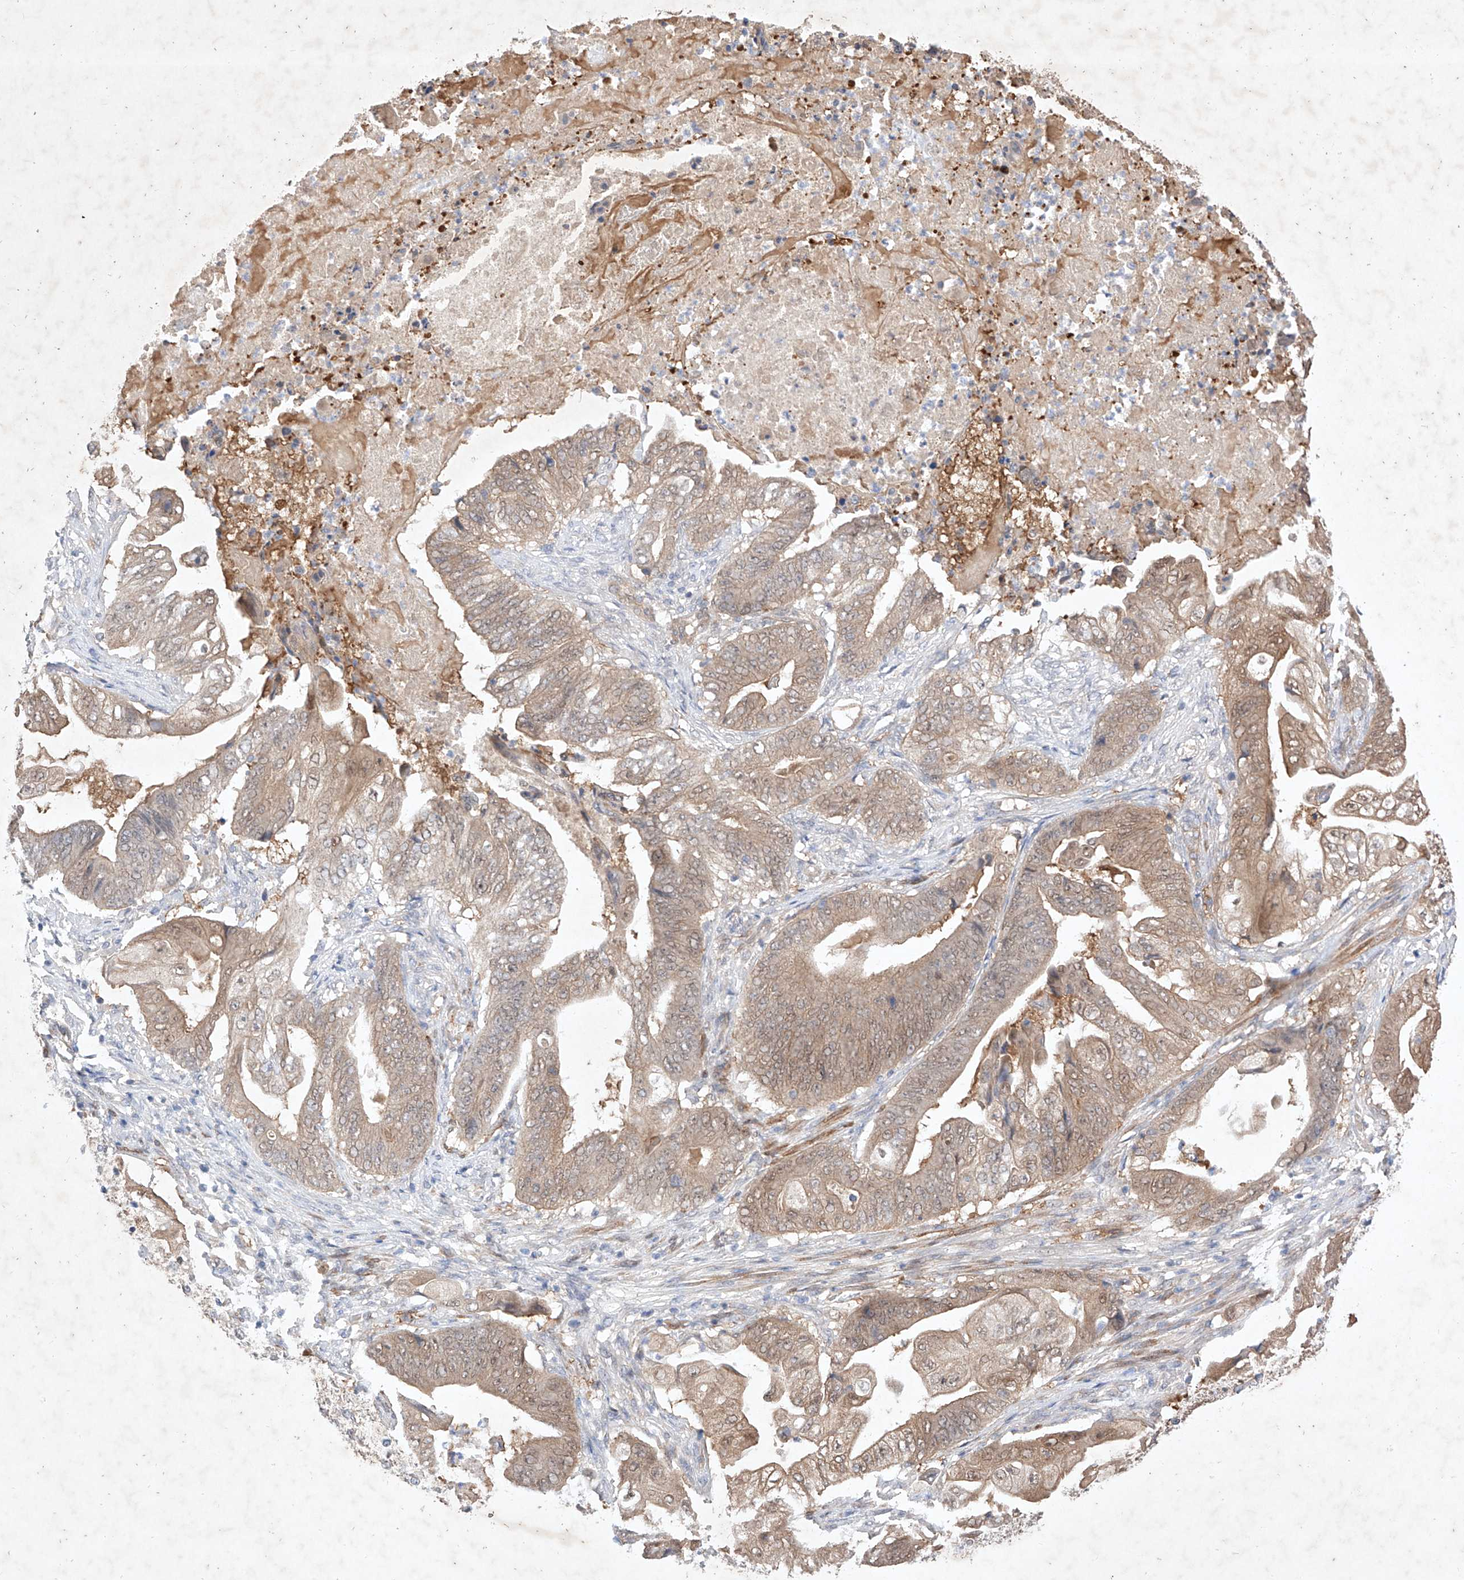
{"staining": {"intensity": "moderate", "quantity": "25%-75%", "location": "cytoplasmic/membranous,nuclear"}, "tissue": "stomach cancer", "cell_type": "Tumor cells", "image_type": "cancer", "snomed": [{"axis": "morphology", "description": "Adenocarcinoma, NOS"}, {"axis": "topography", "description": "Stomach"}], "caption": "Stomach cancer (adenocarcinoma) stained with DAB IHC demonstrates medium levels of moderate cytoplasmic/membranous and nuclear staining in about 25%-75% of tumor cells. (DAB (3,3'-diaminobenzidine) = brown stain, brightfield microscopy at high magnification).", "gene": "ZNF124", "patient": {"sex": "female", "age": 73}}